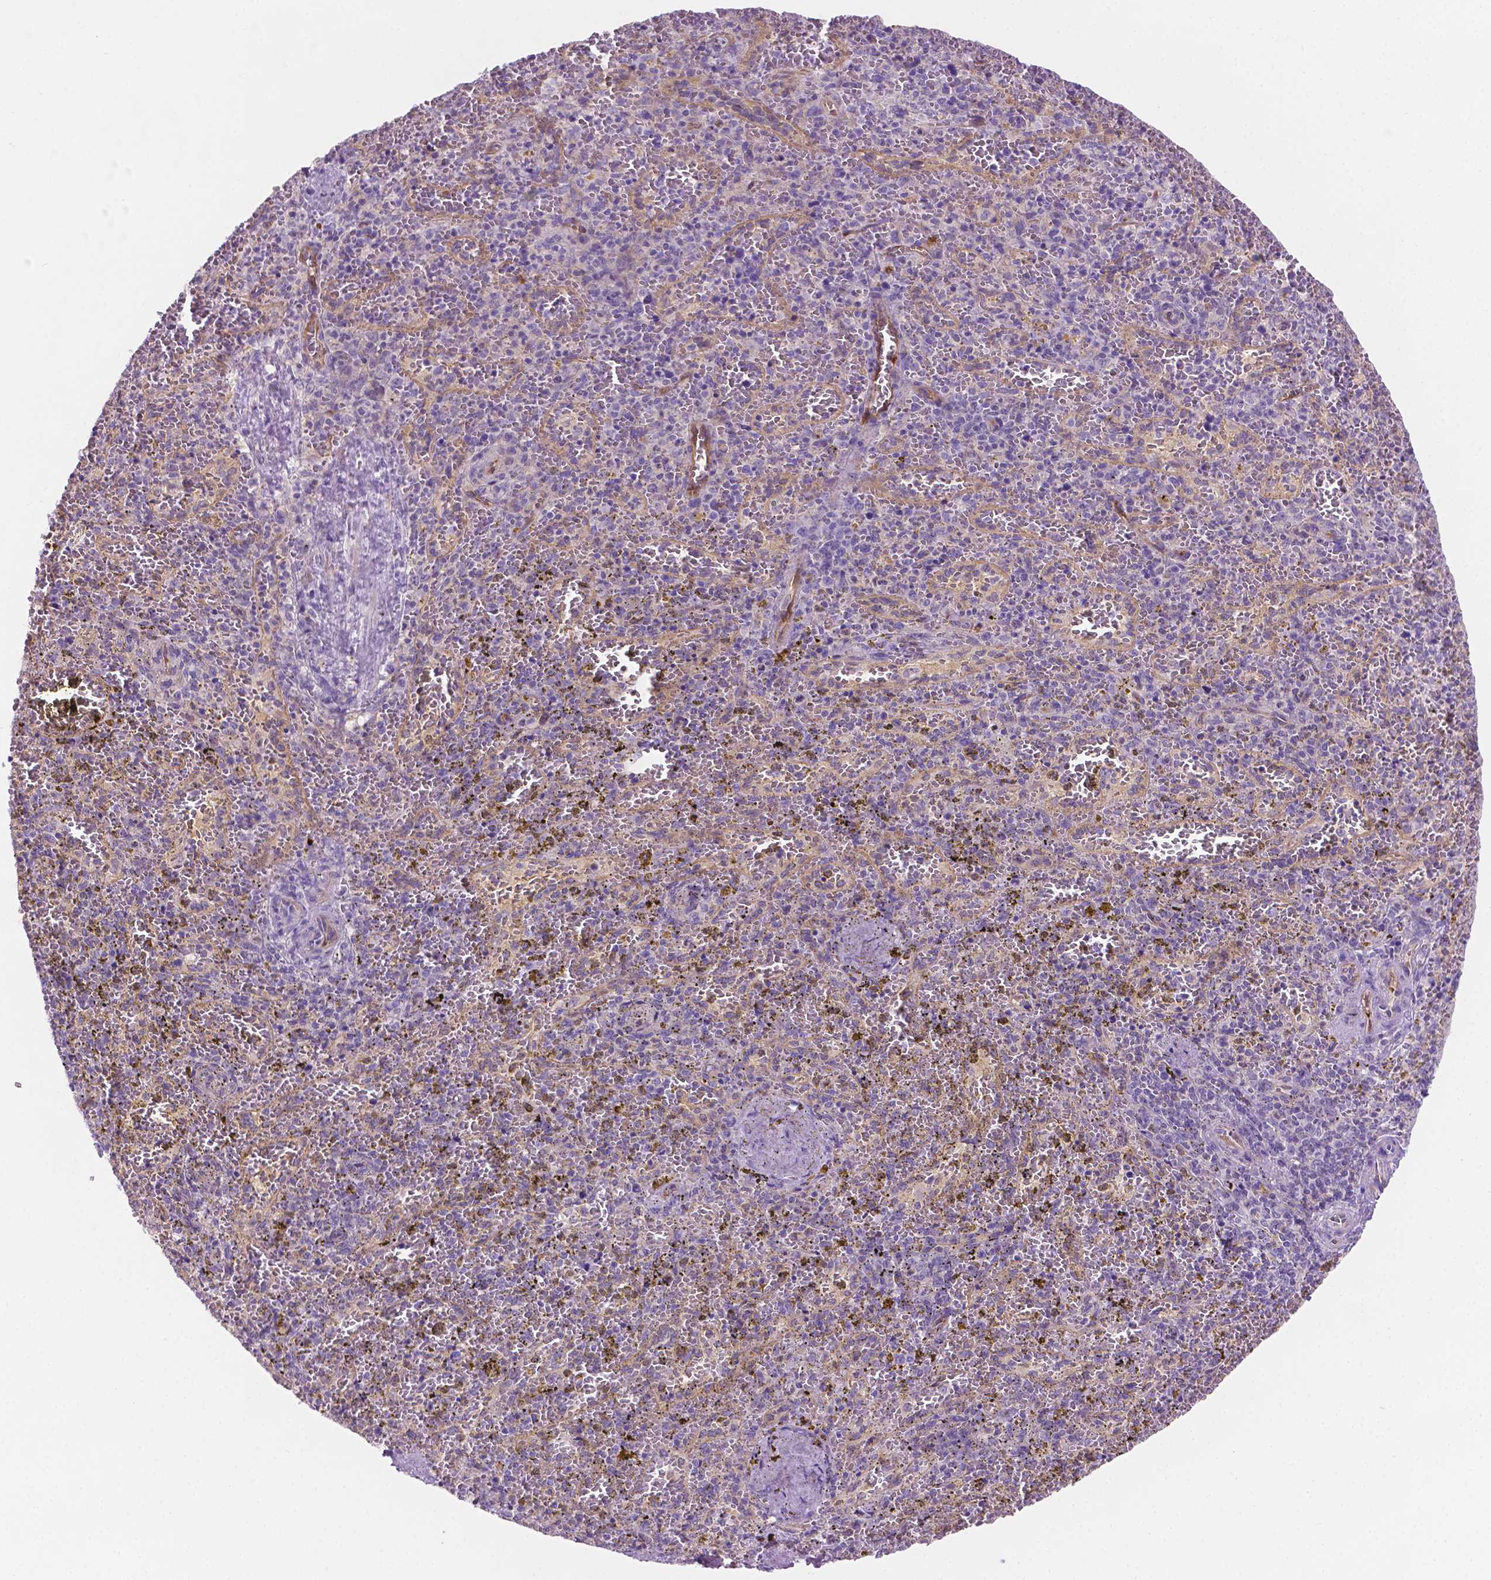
{"staining": {"intensity": "negative", "quantity": "none", "location": "none"}, "tissue": "spleen", "cell_type": "Cells in red pulp", "image_type": "normal", "snomed": [{"axis": "morphology", "description": "Normal tissue, NOS"}, {"axis": "topography", "description": "Spleen"}], "caption": "Photomicrograph shows no protein expression in cells in red pulp of benign spleen. (Stains: DAB immunohistochemistry (IHC) with hematoxylin counter stain, Microscopy: brightfield microscopy at high magnification).", "gene": "EPPK1", "patient": {"sex": "female", "age": 50}}